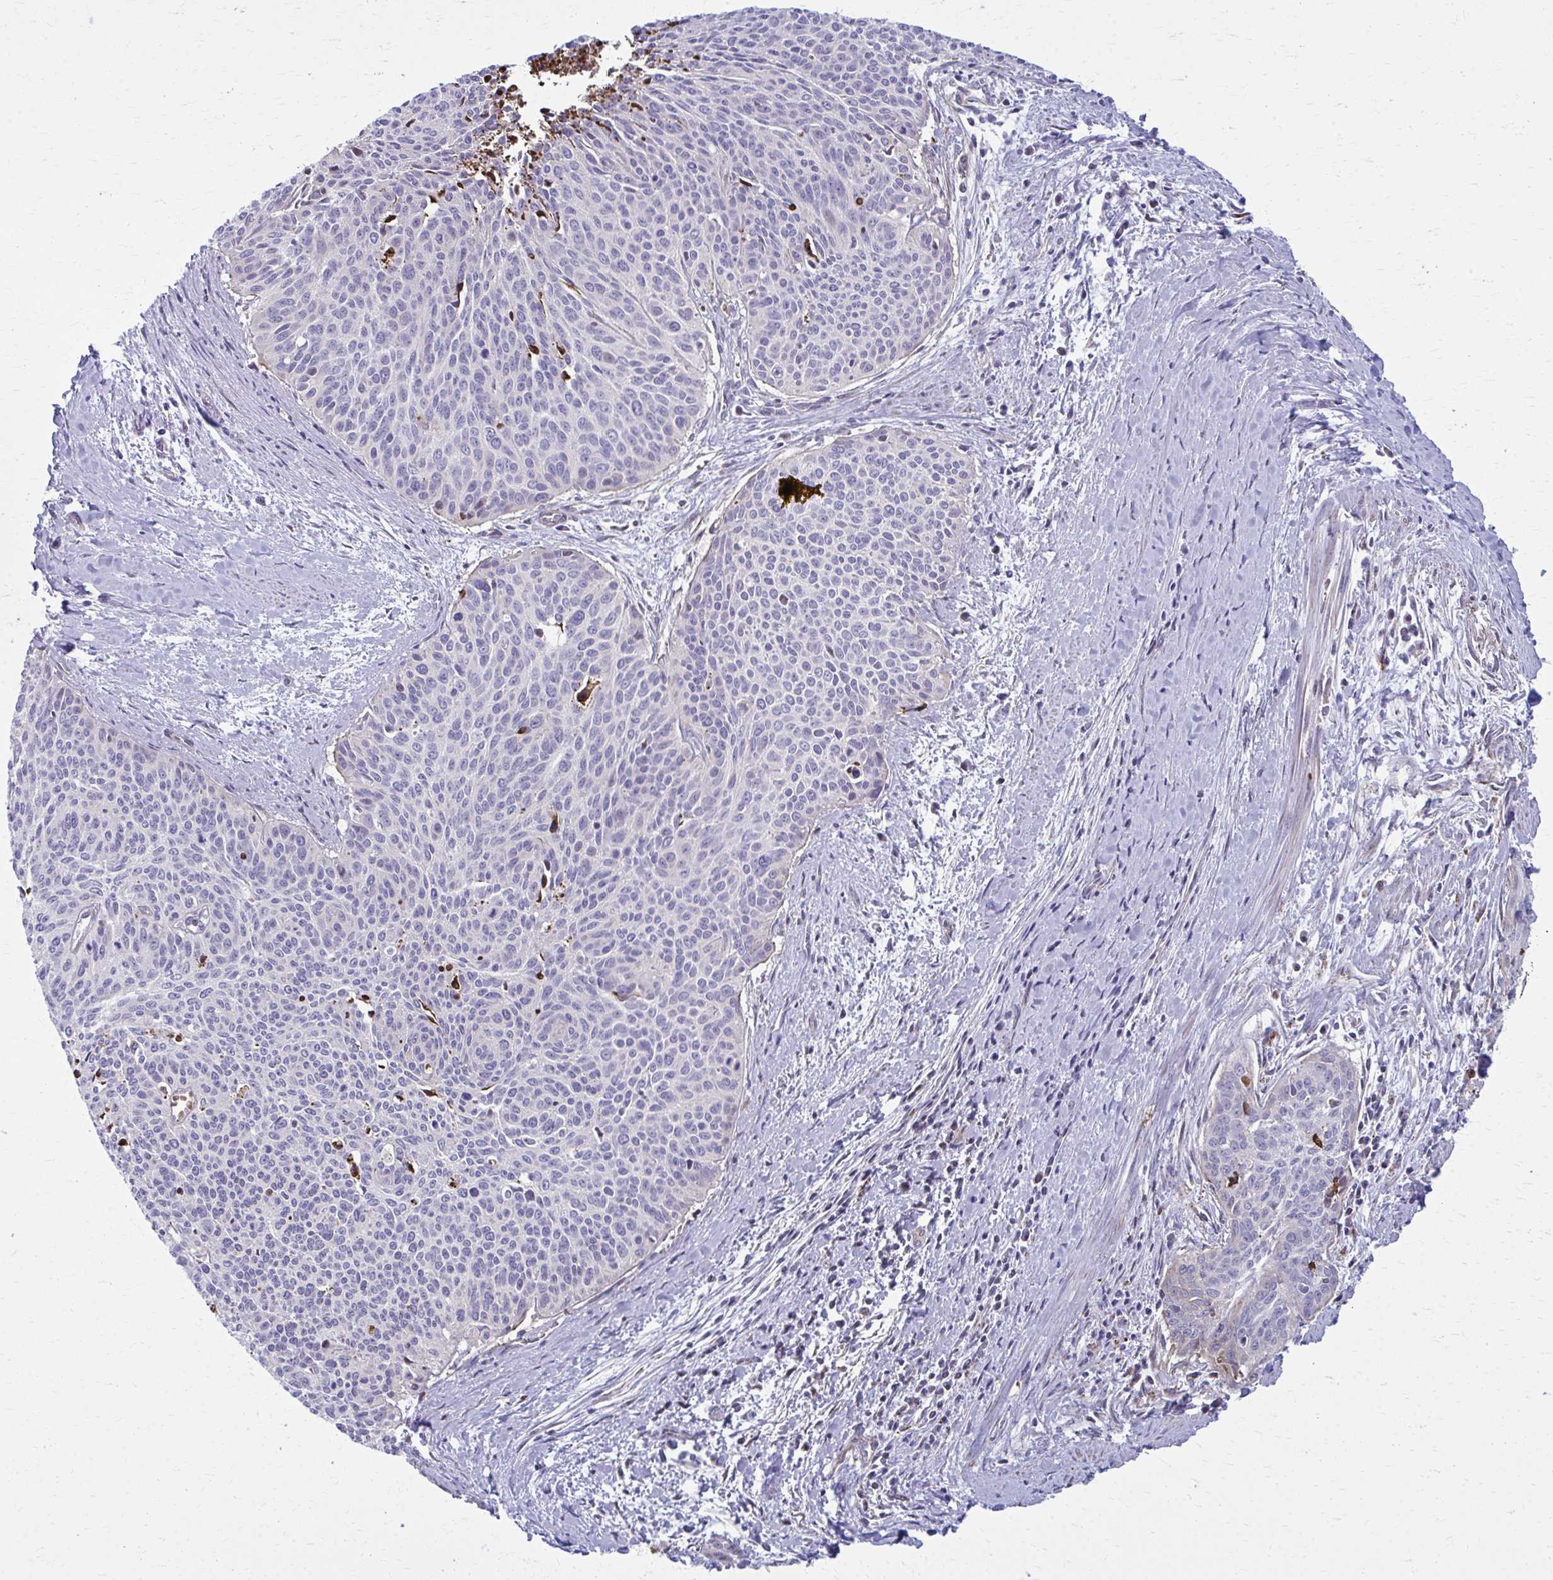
{"staining": {"intensity": "negative", "quantity": "none", "location": "none"}, "tissue": "cervical cancer", "cell_type": "Tumor cells", "image_type": "cancer", "snomed": [{"axis": "morphology", "description": "Squamous cell carcinoma, NOS"}, {"axis": "topography", "description": "Cervix"}], "caption": "The immunohistochemistry image has no significant expression in tumor cells of cervical squamous cell carcinoma tissue.", "gene": "LRRC4B", "patient": {"sex": "female", "age": 55}}